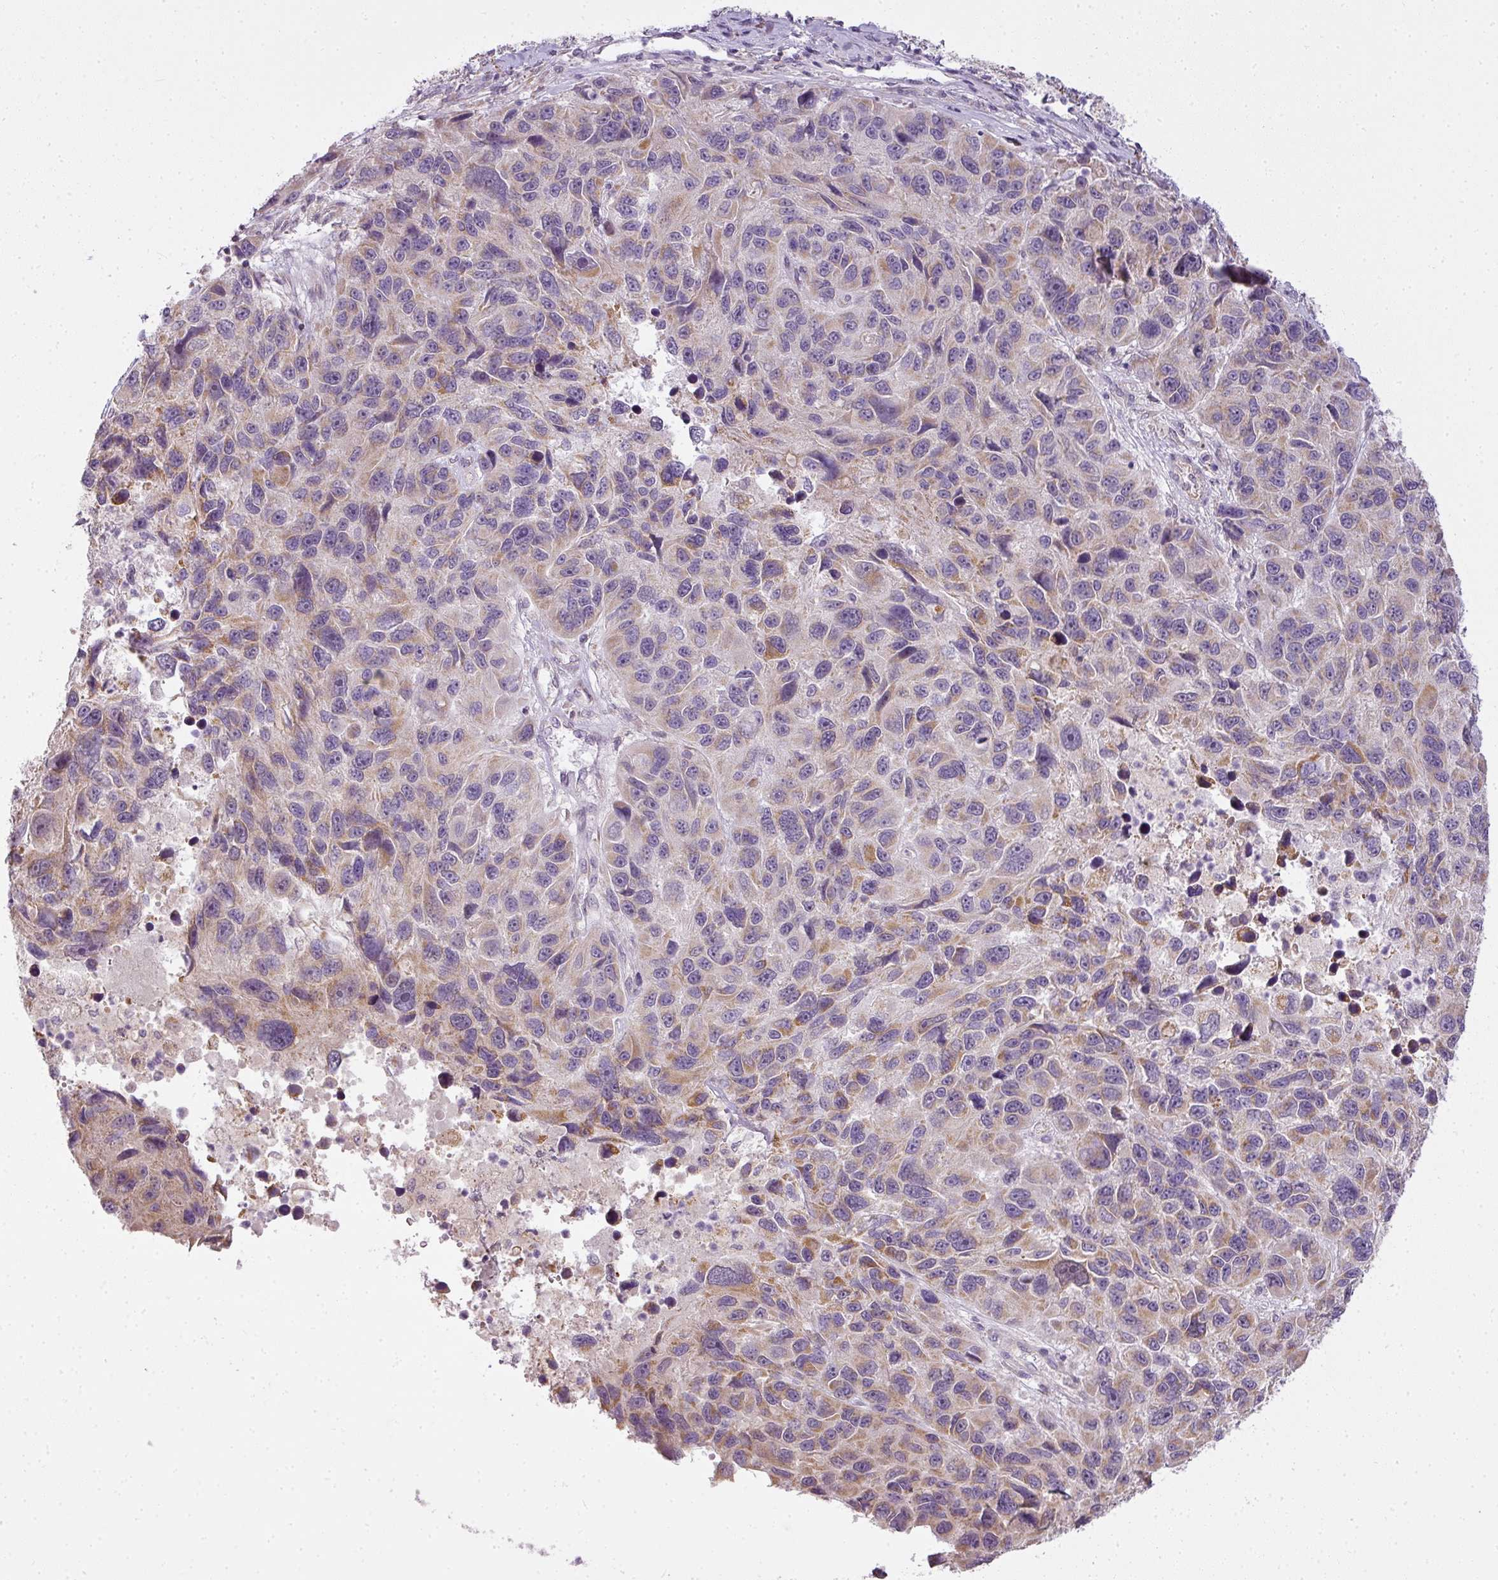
{"staining": {"intensity": "moderate", "quantity": "25%-75%", "location": "cytoplasmic/membranous"}, "tissue": "melanoma", "cell_type": "Tumor cells", "image_type": "cancer", "snomed": [{"axis": "morphology", "description": "Malignant melanoma, NOS"}, {"axis": "topography", "description": "Skin"}], "caption": "About 25%-75% of tumor cells in malignant melanoma show moderate cytoplasmic/membranous protein expression as visualized by brown immunohistochemical staining.", "gene": "LY75", "patient": {"sex": "male", "age": 53}}